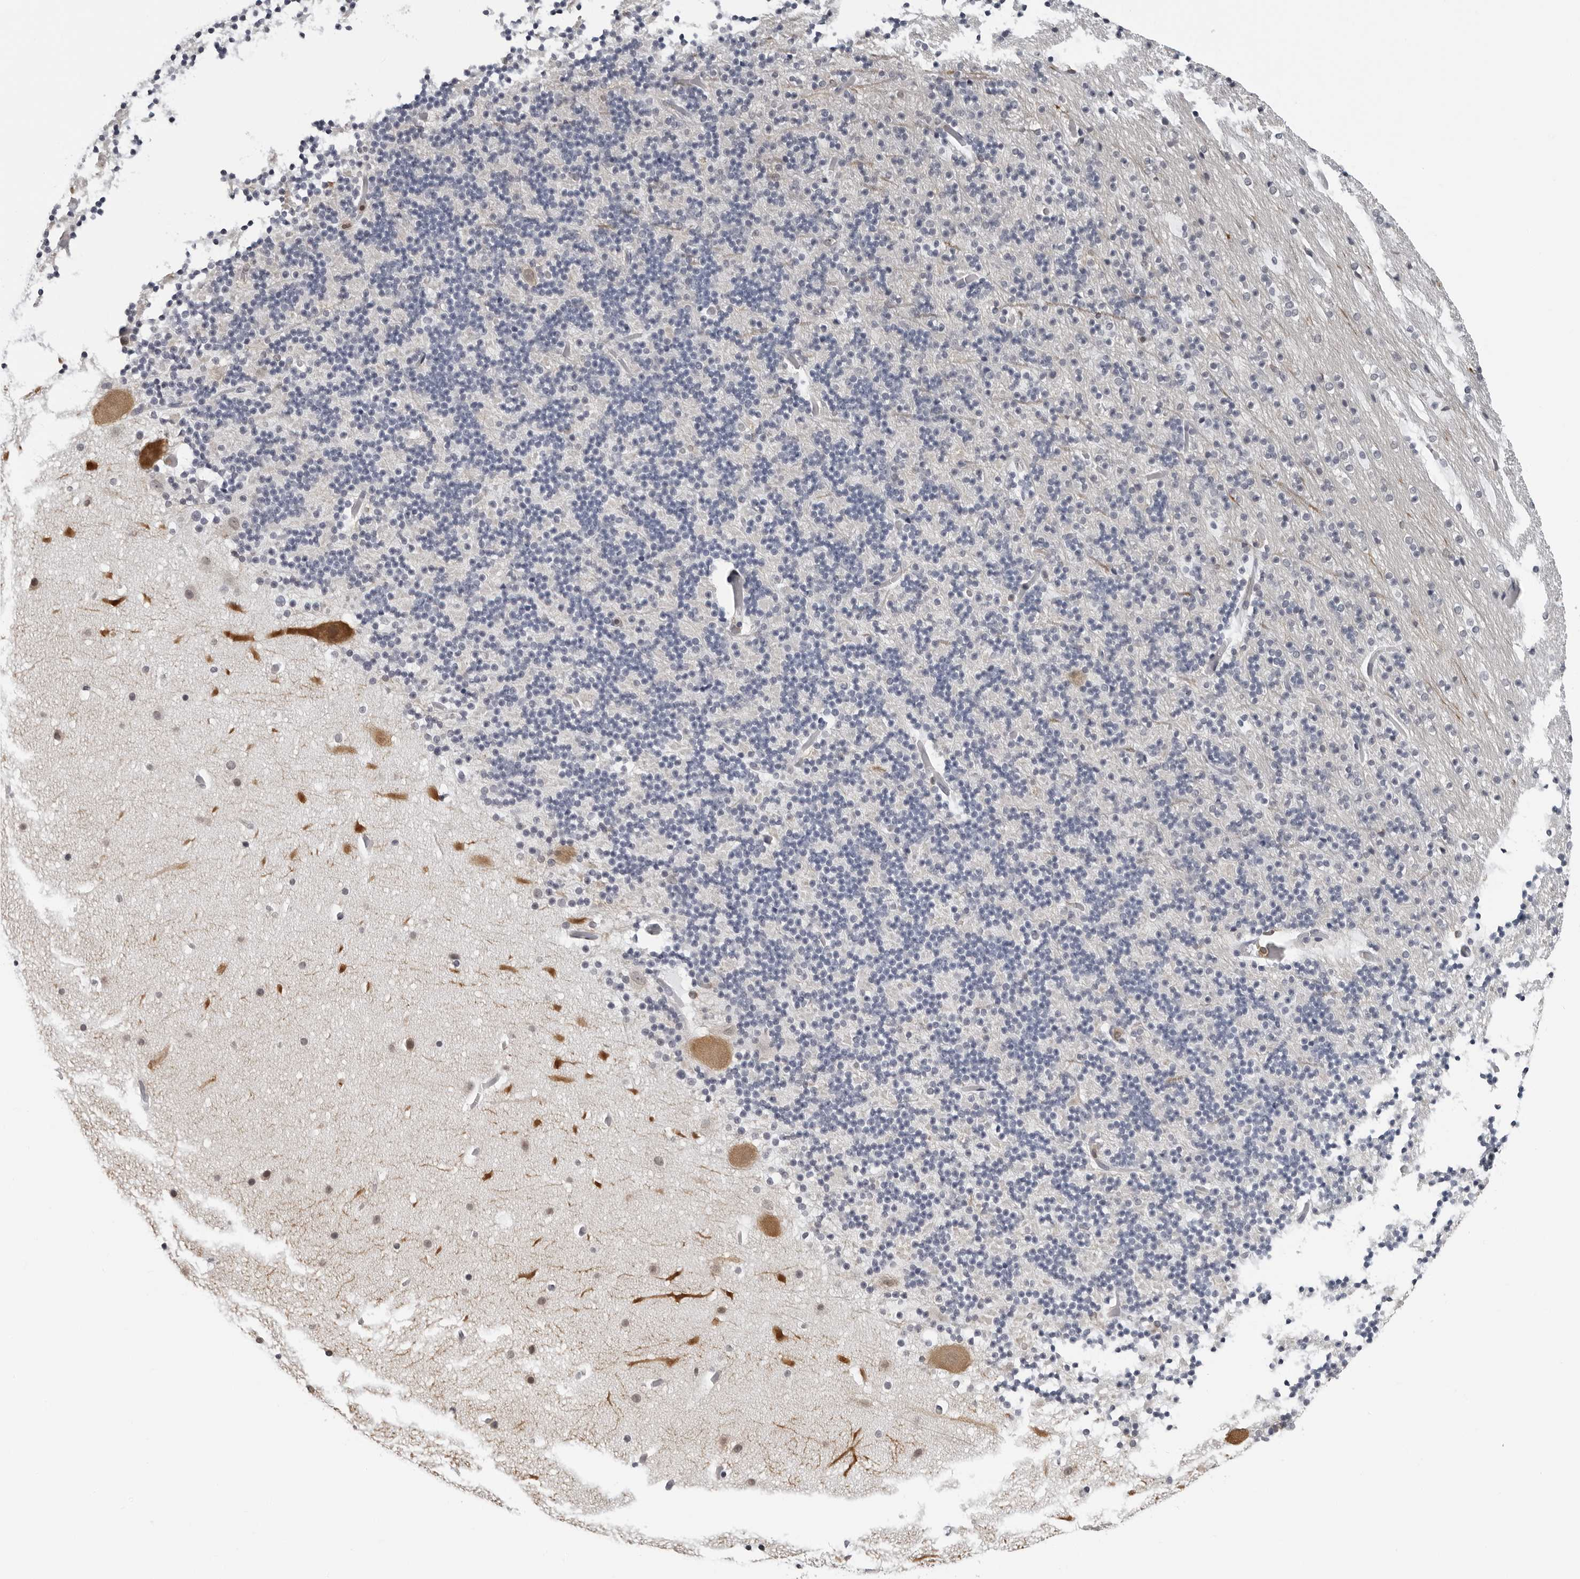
{"staining": {"intensity": "negative", "quantity": "none", "location": "none"}, "tissue": "cerebellum", "cell_type": "Cells in granular layer", "image_type": "normal", "snomed": [{"axis": "morphology", "description": "Normal tissue, NOS"}, {"axis": "topography", "description": "Cerebellum"}], "caption": "This is an IHC micrograph of benign human cerebellum. There is no expression in cells in granular layer.", "gene": "HSPH1", "patient": {"sex": "male", "age": 57}}